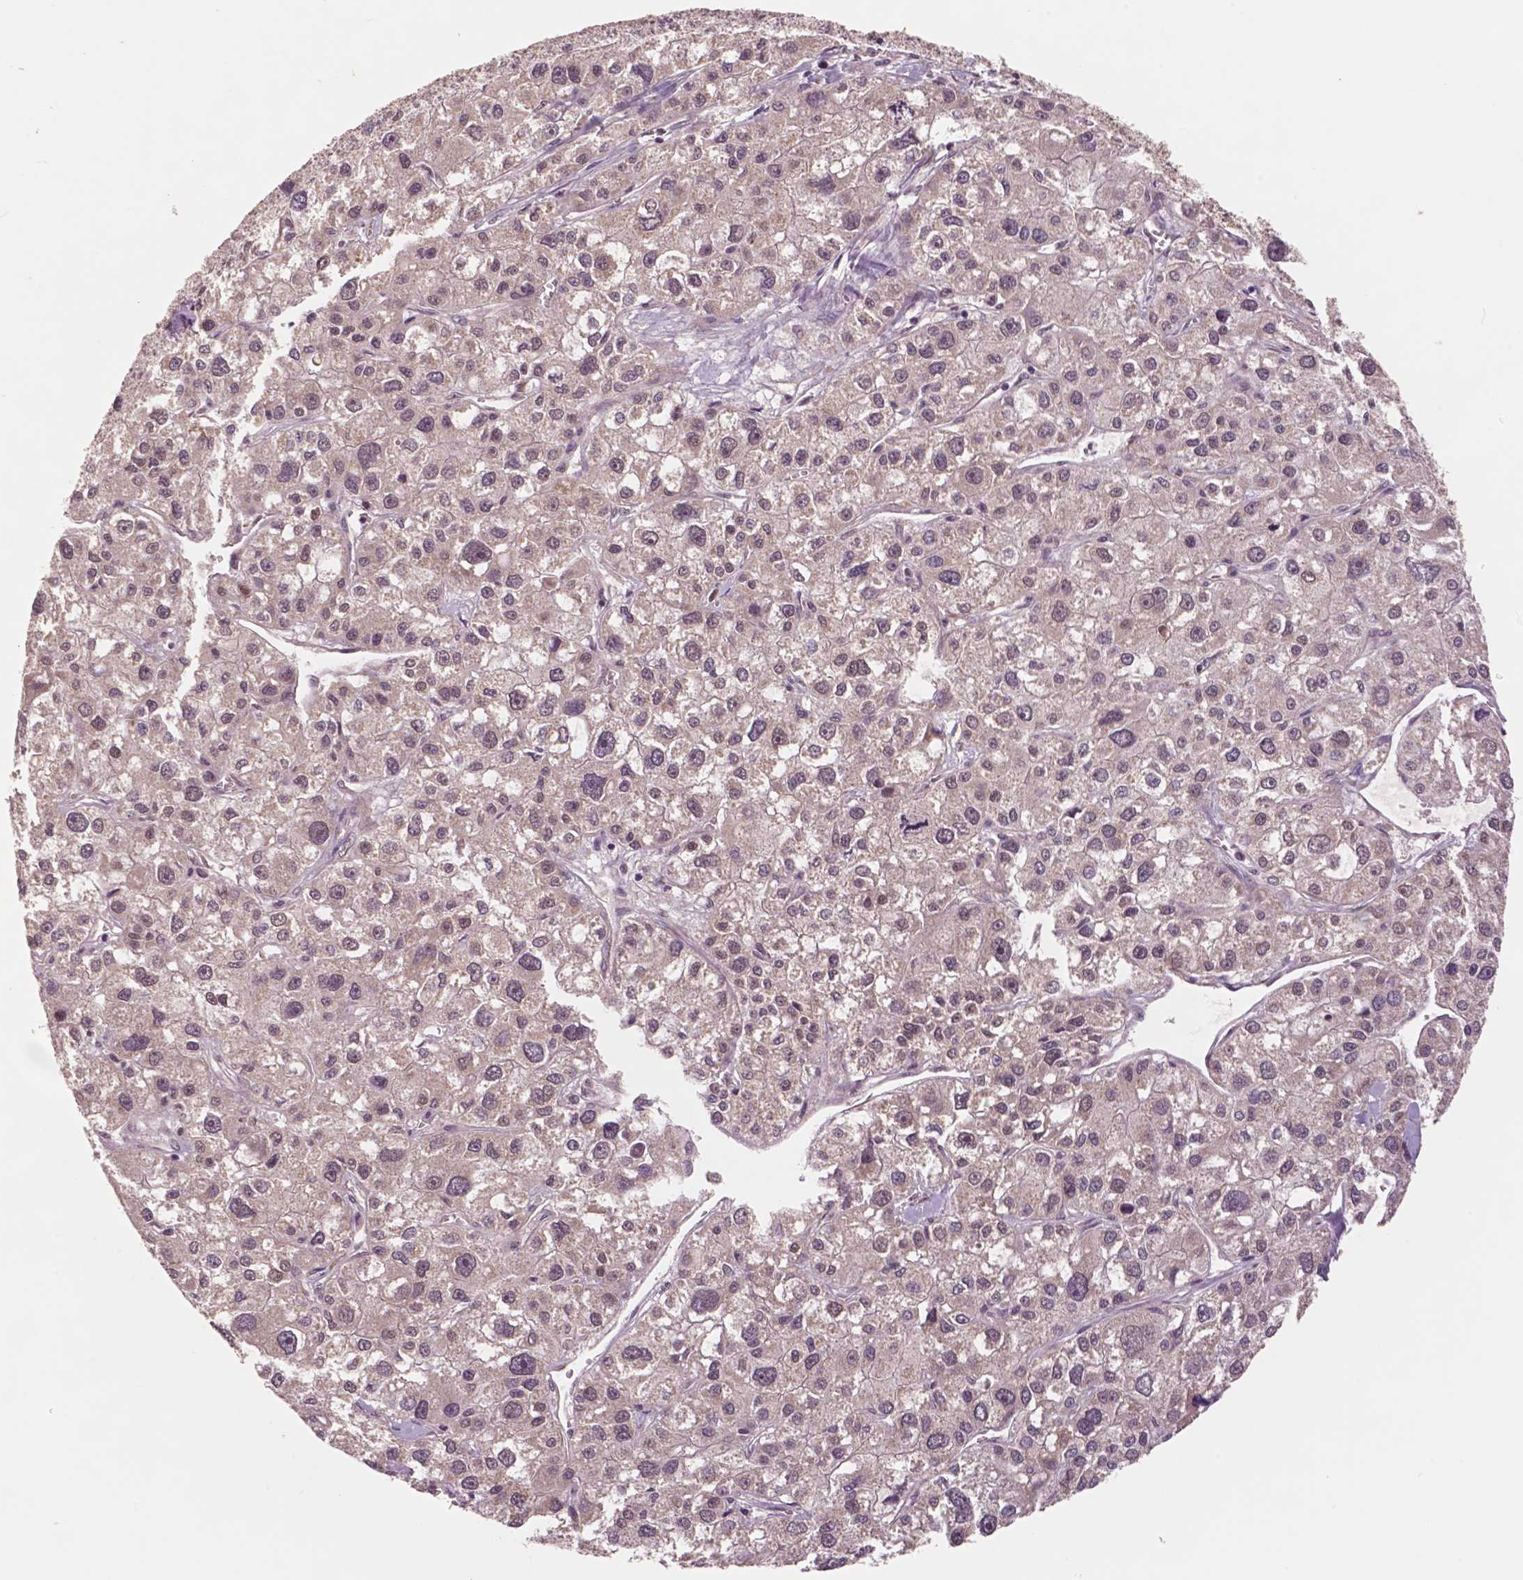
{"staining": {"intensity": "negative", "quantity": "none", "location": "none"}, "tissue": "liver cancer", "cell_type": "Tumor cells", "image_type": "cancer", "snomed": [{"axis": "morphology", "description": "Carcinoma, Hepatocellular, NOS"}, {"axis": "topography", "description": "Liver"}], "caption": "DAB (3,3'-diaminobenzidine) immunohistochemical staining of liver cancer (hepatocellular carcinoma) exhibits no significant positivity in tumor cells. (Brightfield microscopy of DAB (3,3'-diaminobenzidine) immunohistochemistry (IHC) at high magnification).", "gene": "STAT3", "patient": {"sex": "male", "age": 73}}